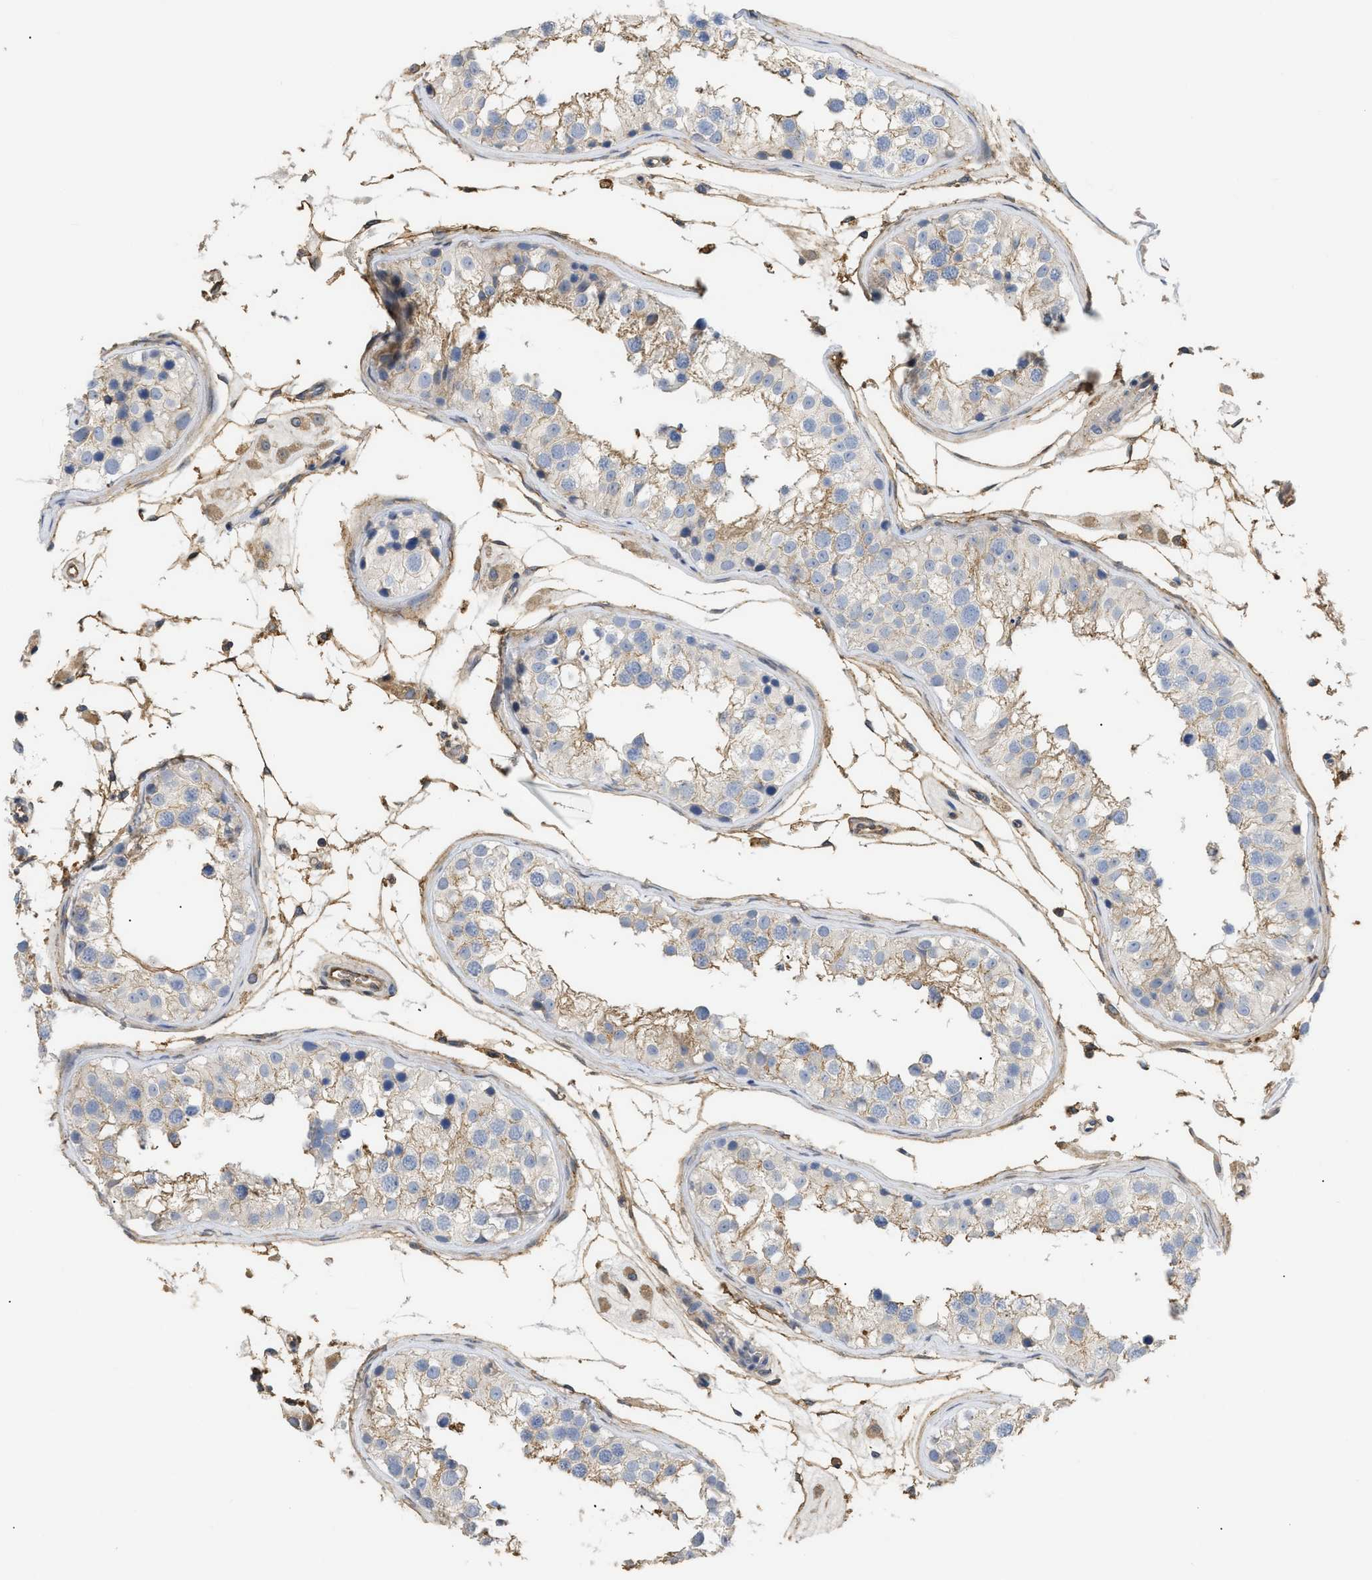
{"staining": {"intensity": "weak", "quantity": "<25%", "location": "cytoplasmic/membranous"}, "tissue": "testis", "cell_type": "Cells in seminiferous ducts", "image_type": "normal", "snomed": [{"axis": "morphology", "description": "Normal tissue, NOS"}, {"axis": "morphology", "description": "Adenocarcinoma, metastatic, NOS"}, {"axis": "topography", "description": "Testis"}], "caption": "Testis stained for a protein using immunohistochemistry (IHC) displays no staining cells in seminiferous ducts.", "gene": "ANXA4", "patient": {"sex": "male", "age": 26}}